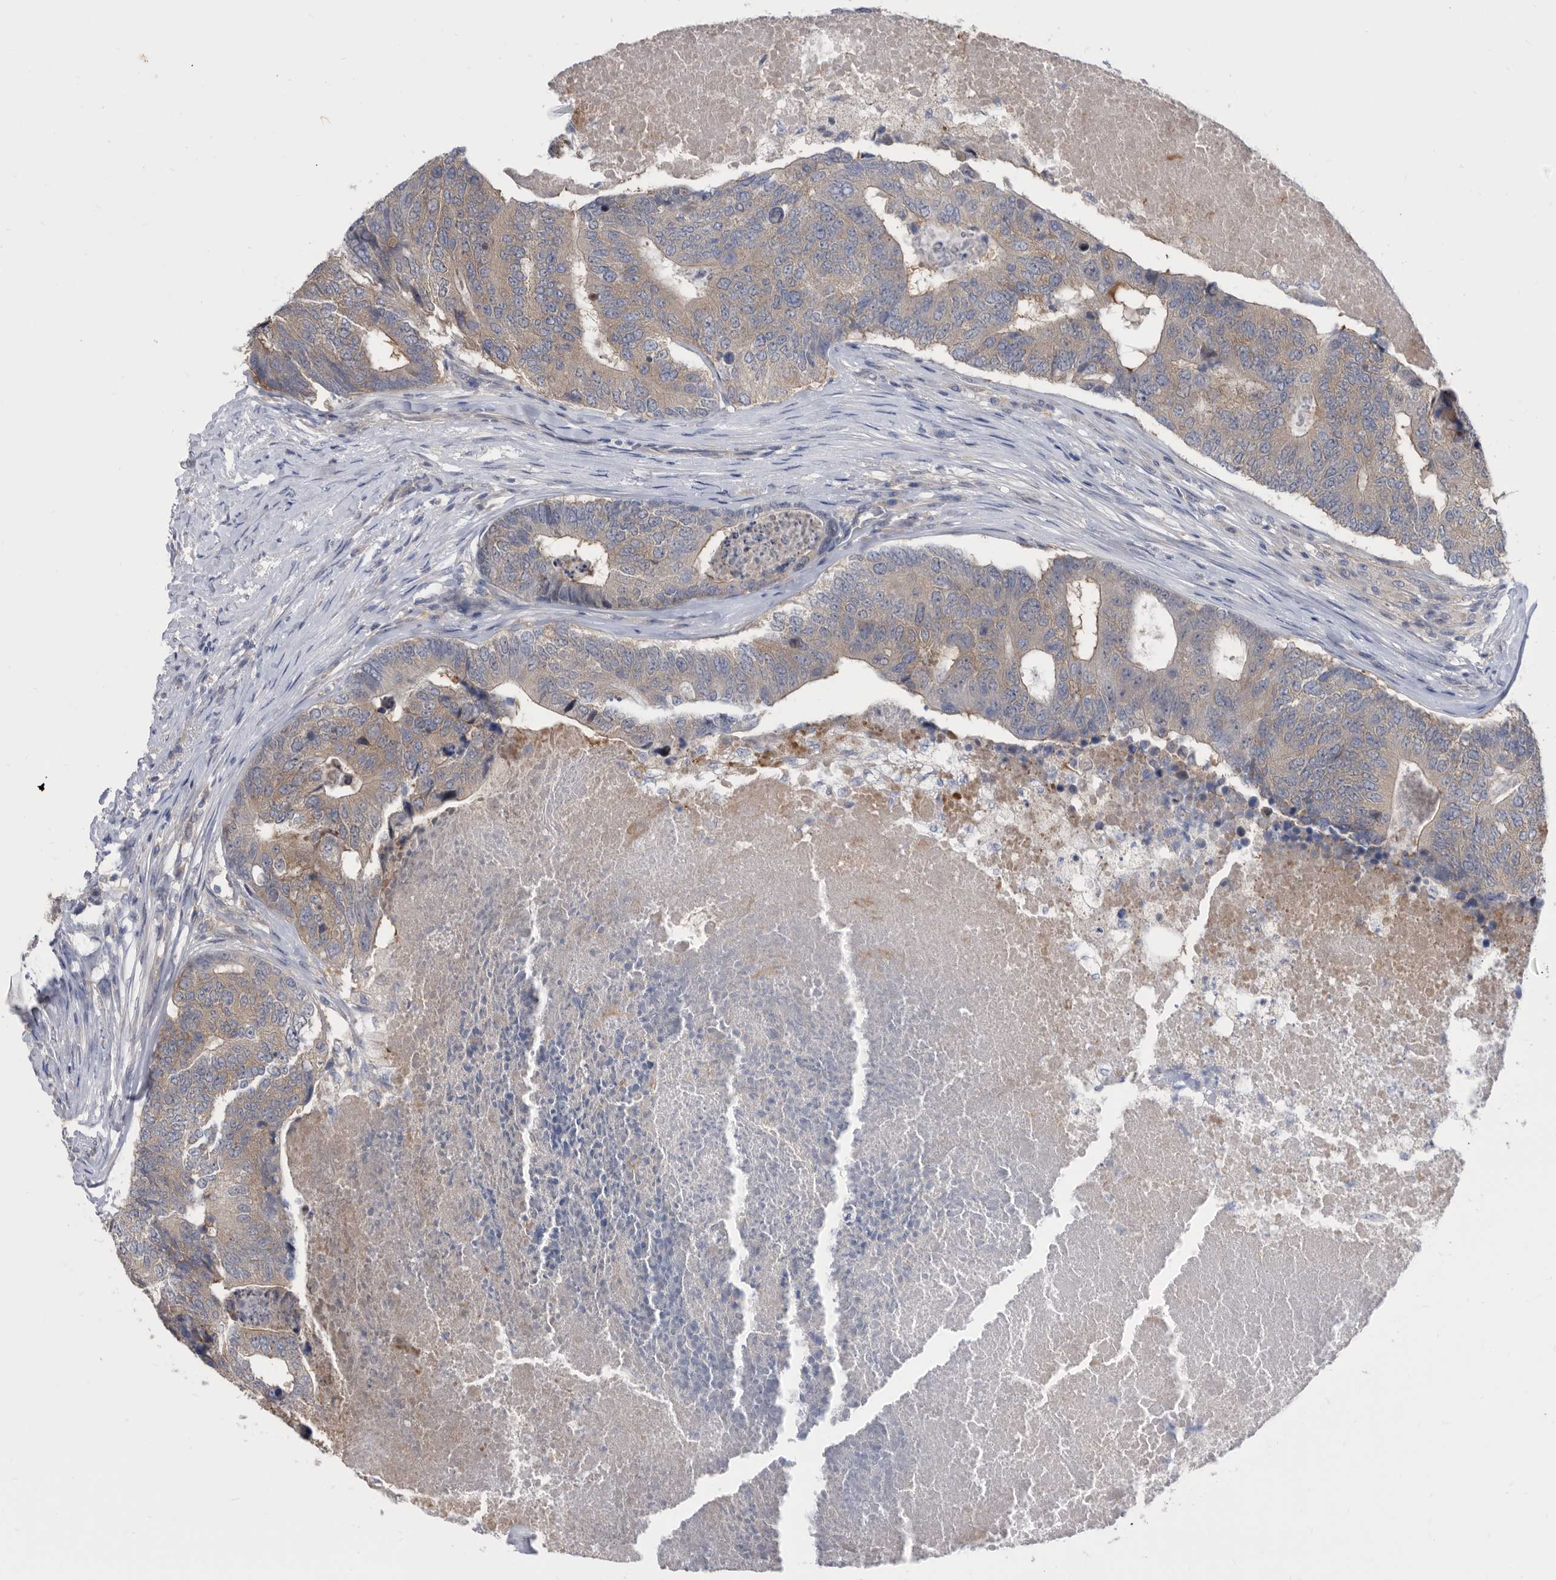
{"staining": {"intensity": "weak", "quantity": ">75%", "location": "cytoplasmic/membranous"}, "tissue": "colorectal cancer", "cell_type": "Tumor cells", "image_type": "cancer", "snomed": [{"axis": "morphology", "description": "Adenocarcinoma, NOS"}, {"axis": "topography", "description": "Colon"}], "caption": "High-magnification brightfield microscopy of colorectal adenocarcinoma stained with DAB (3,3'-diaminobenzidine) (brown) and counterstained with hematoxylin (blue). tumor cells exhibit weak cytoplasmic/membranous expression is seen in approximately>75% of cells.", "gene": "CCT4", "patient": {"sex": "female", "age": 67}}